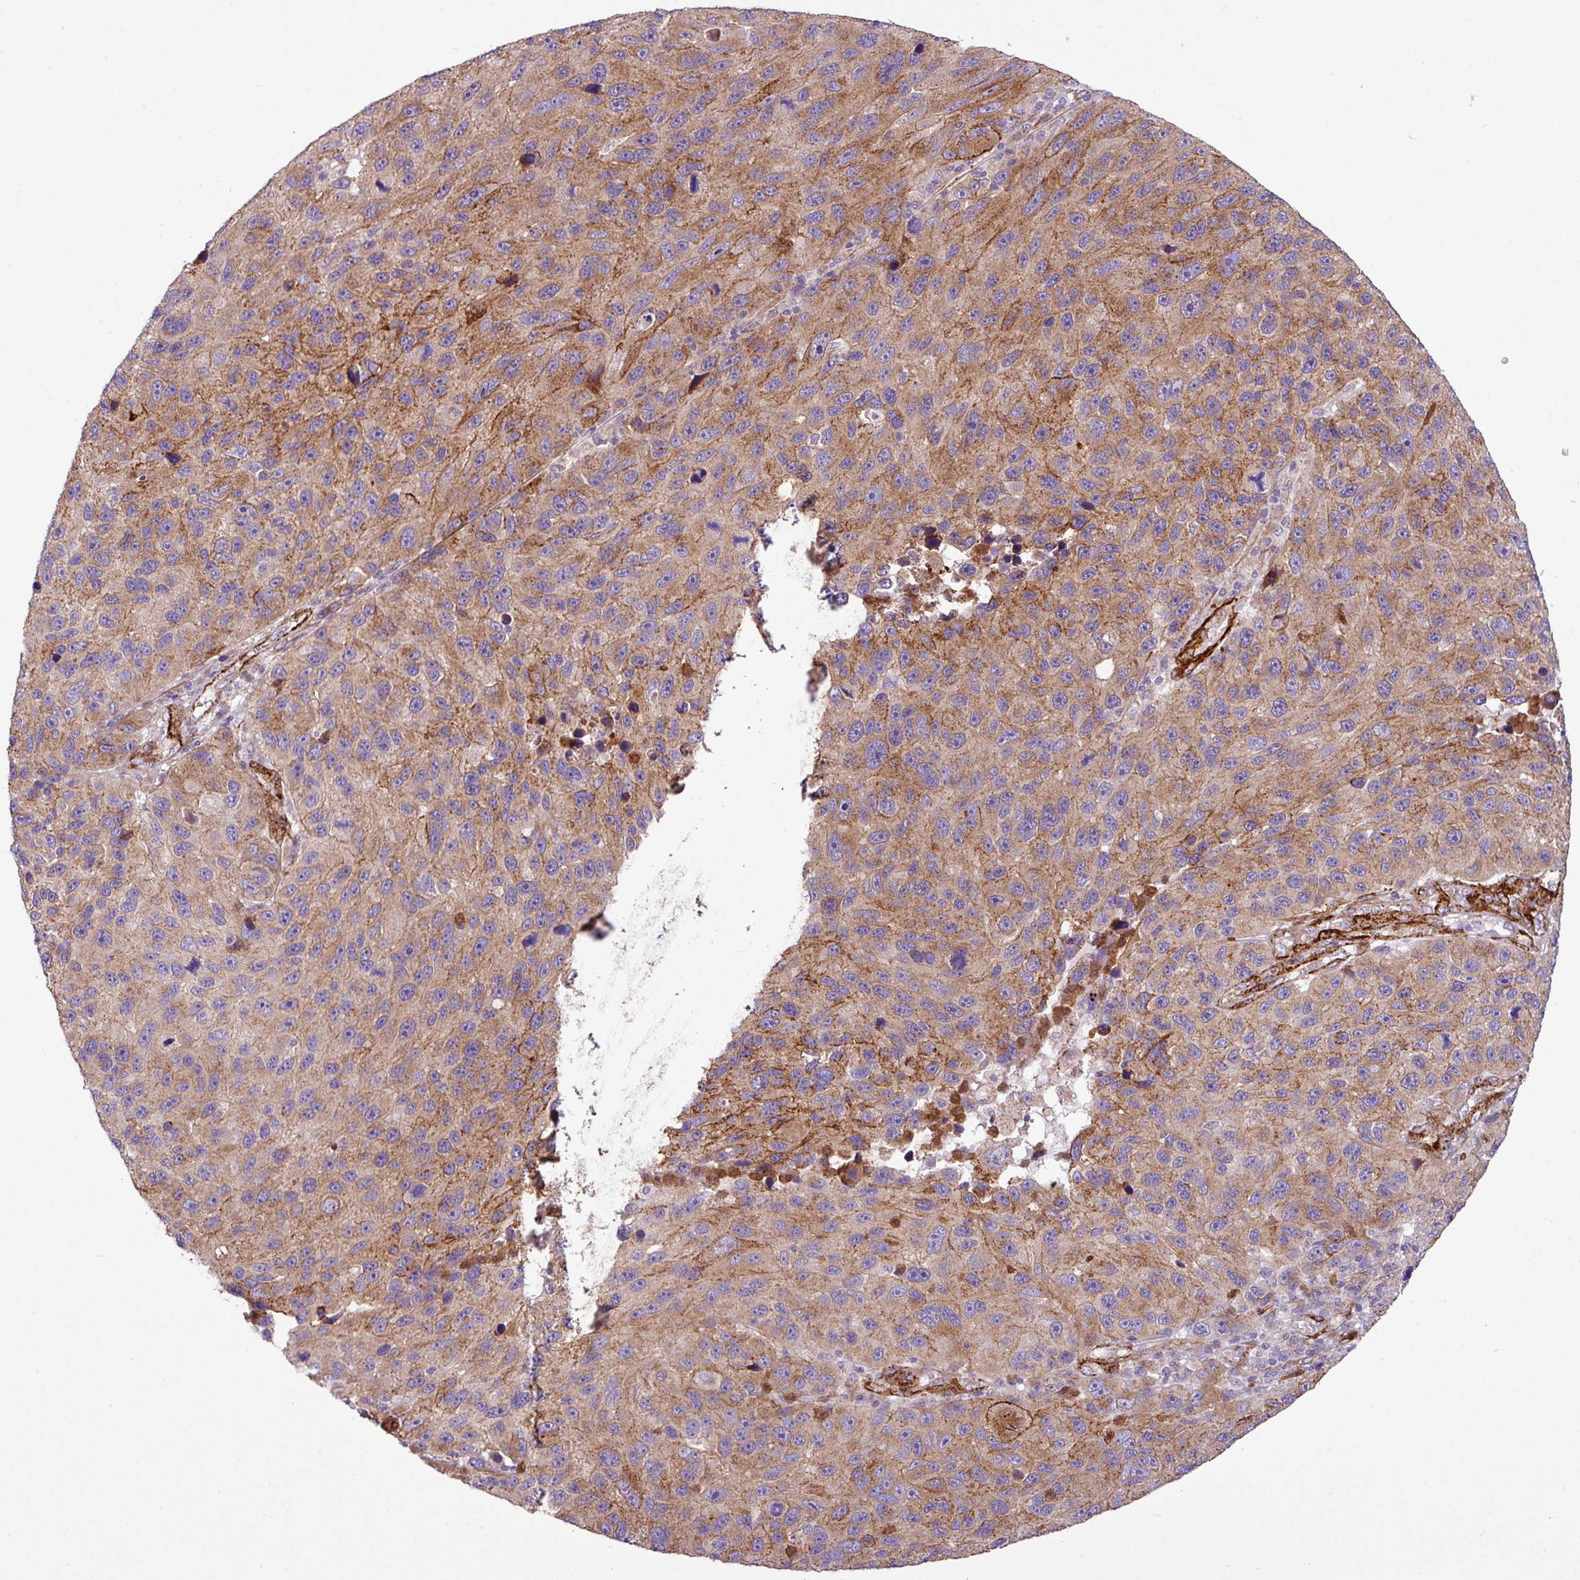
{"staining": {"intensity": "moderate", "quantity": ">75%", "location": "cytoplasmic/membranous"}, "tissue": "melanoma", "cell_type": "Tumor cells", "image_type": "cancer", "snomed": [{"axis": "morphology", "description": "Malignant melanoma, NOS"}, {"axis": "topography", "description": "Skin"}], "caption": "Protein expression analysis of melanoma shows moderate cytoplasmic/membranous expression in about >75% of tumor cells.", "gene": "FAM47E", "patient": {"sex": "male", "age": 53}}